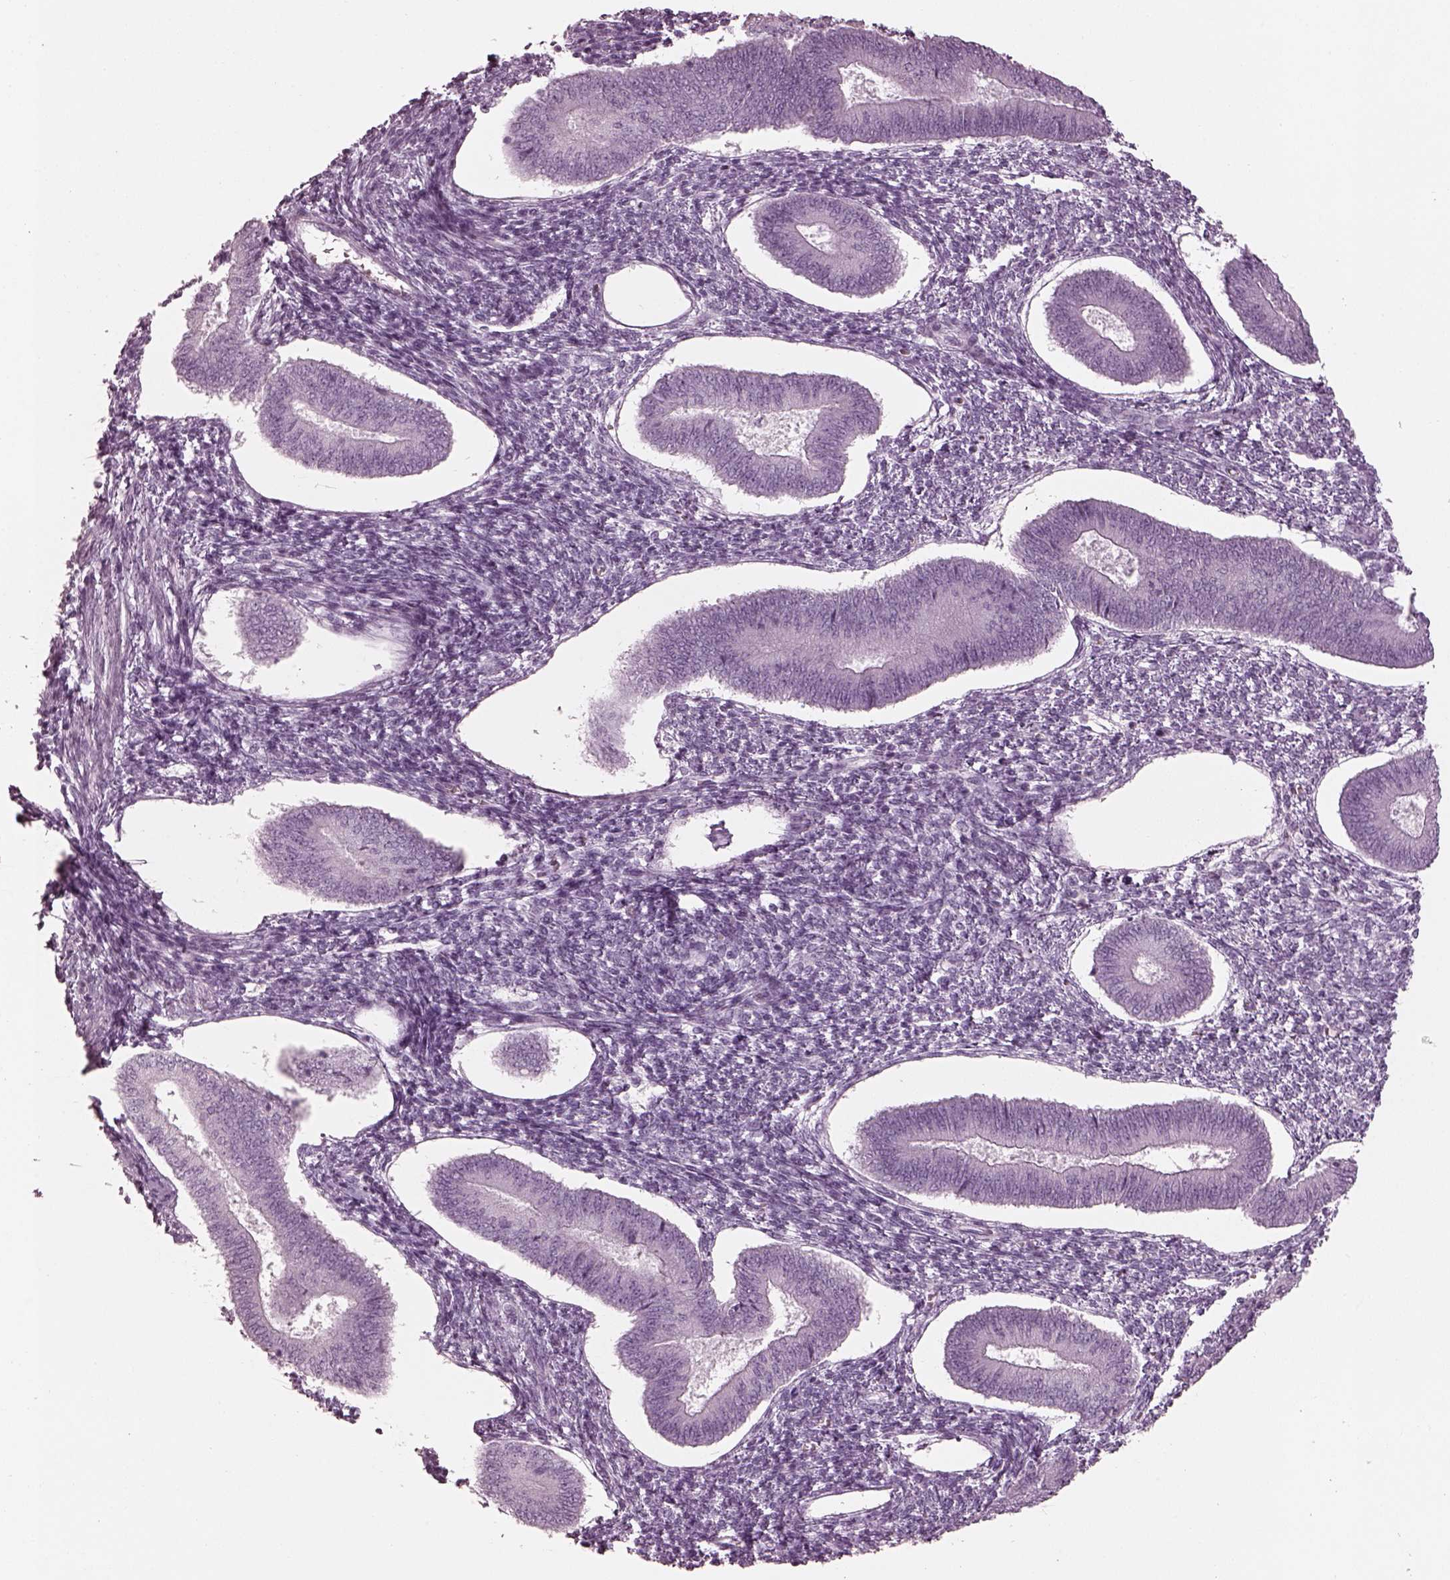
{"staining": {"intensity": "negative", "quantity": "none", "location": "none"}, "tissue": "endometrium", "cell_type": "Cells in endometrial stroma", "image_type": "normal", "snomed": [{"axis": "morphology", "description": "Normal tissue, NOS"}, {"axis": "topography", "description": "Endometrium"}], "caption": "A high-resolution micrograph shows IHC staining of unremarkable endometrium, which reveals no significant expression in cells in endometrial stroma. The staining is performed using DAB brown chromogen with nuclei counter-stained in using hematoxylin.", "gene": "ENSG00000289258", "patient": {"sex": "female", "age": 42}}